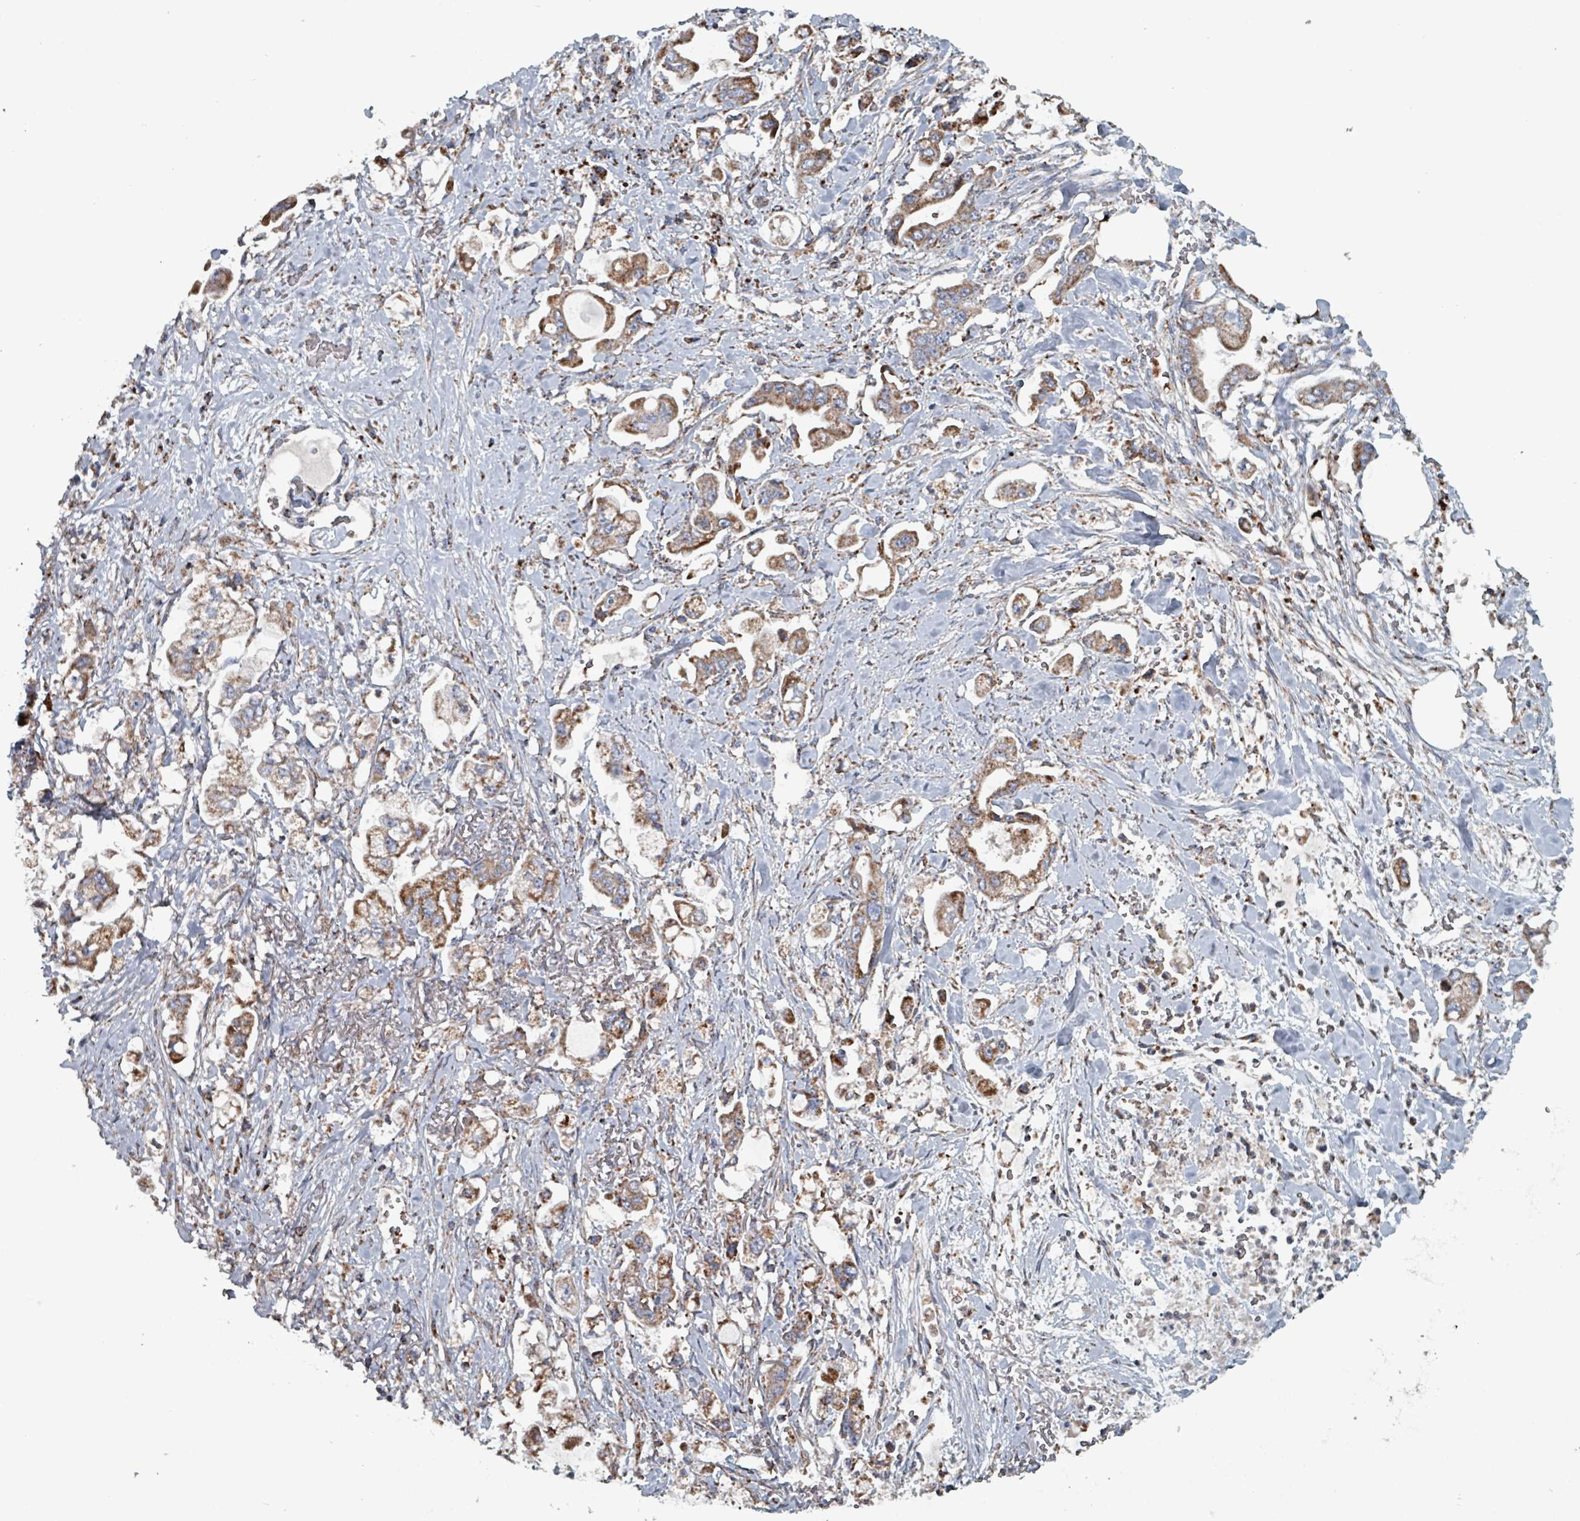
{"staining": {"intensity": "moderate", "quantity": ">75%", "location": "cytoplasmic/membranous"}, "tissue": "stomach cancer", "cell_type": "Tumor cells", "image_type": "cancer", "snomed": [{"axis": "morphology", "description": "Adenocarcinoma, NOS"}, {"axis": "topography", "description": "Stomach"}], "caption": "Immunohistochemistry (IHC) (DAB) staining of human stomach cancer (adenocarcinoma) shows moderate cytoplasmic/membranous protein expression in about >75% of tumor cells. Immunohistochemistry stains the protein in brown and the nuclei are stained blue.", "gene": "ABHD18", "patient": {"sex": "male", "age": 62}}